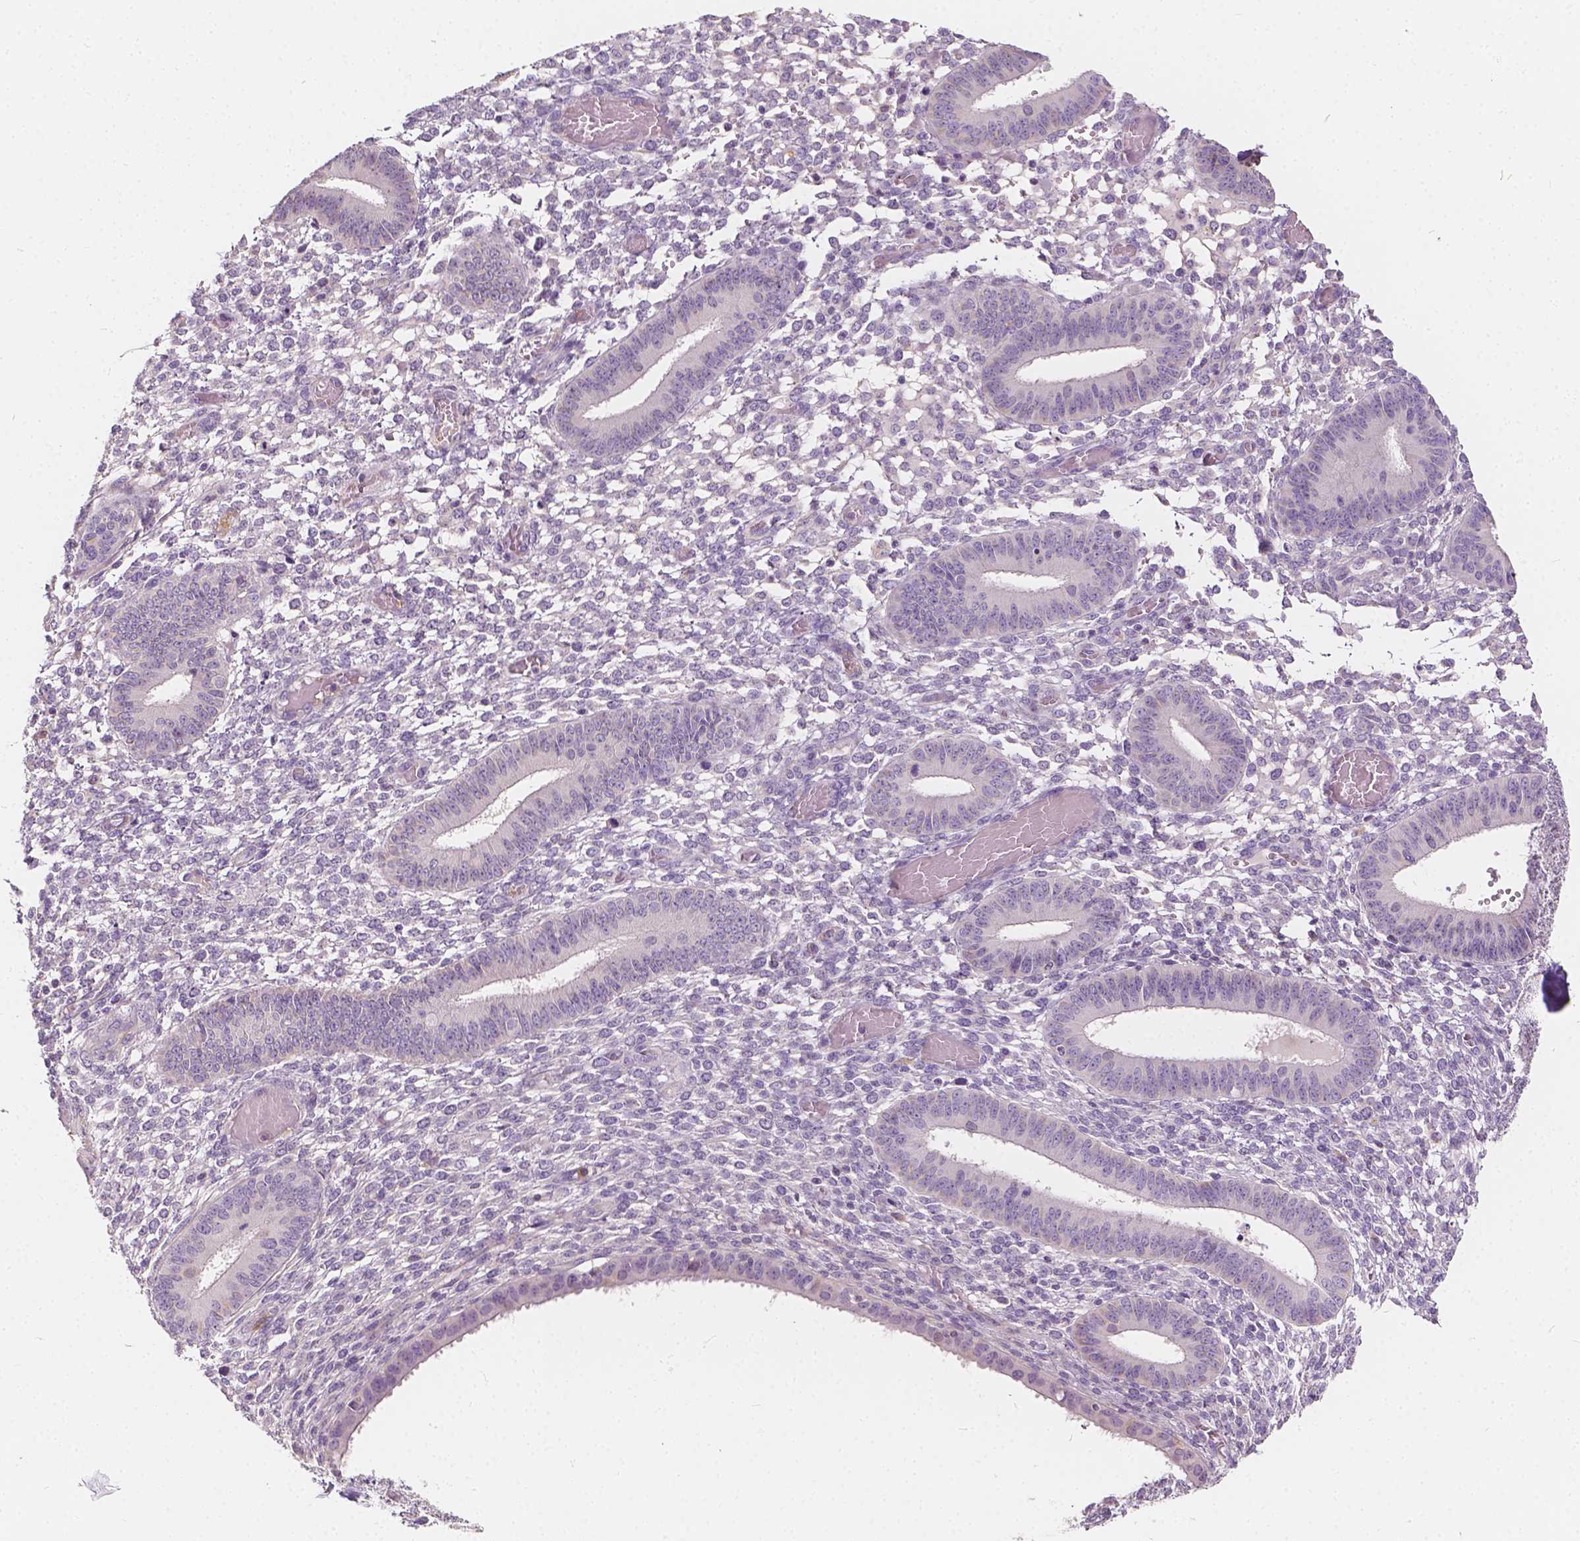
{"staining": {"intensity": "negative", "quantity": "none", "location": "none"}, "tissue": "endometrium", "cell_type": "Cells in endometrial stroma", "image_type": "normal", "snomed": [{"axis": "morphology", "description": "Normal tissue, NOS"}, {"axis": "topography", "description": "Endometrium"}], "caption": "Cells in endometrial stroma show no significant staining in unremarkable endometrium. (DAB IHC, high magnification).", "gene": "KIAA0513", "patient": {"sex": "female", "age": 42}}